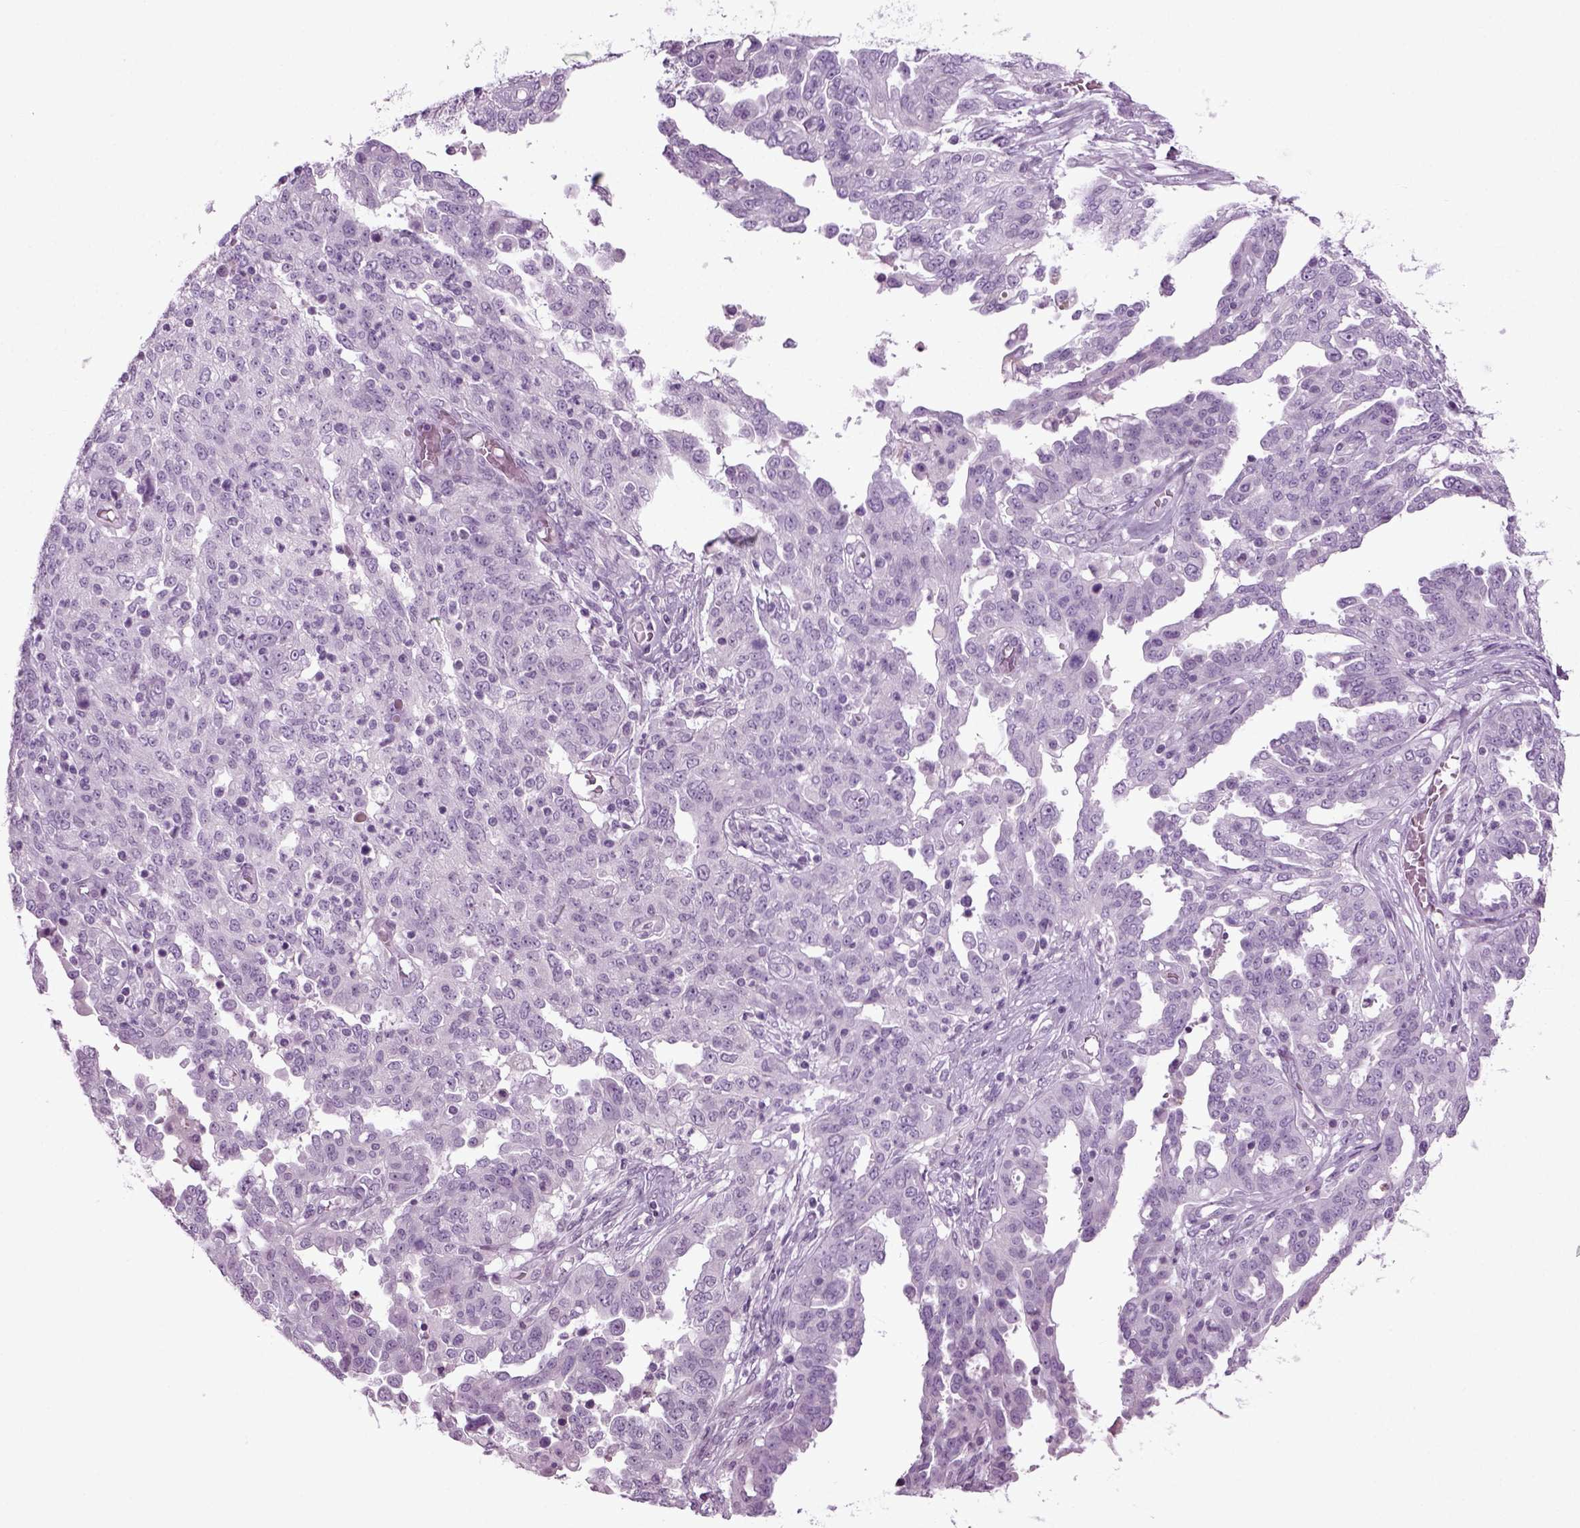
{"staining": {"intensity": "negative", "quantity": "none", "location": "none"}, "tissue": "ovarian cancer", "cell_type": "Tumor cells", "image_type": "cancer", "snomed": [{"axis": "morphology", "description": "Cystadenocarcinoma, serous, NOS"}, {"axis": "topography", "description": "Ovary"}], "caption": "Tumor cells are negative for brown protein staining in ovarian serous cystadenocarcinoma. The staining is performed using DAB brown chromogen with nuclei counter-stained in using hematoxylin.", "gene": "PRLH", "patient": {"sex": "female", "age": 67}}